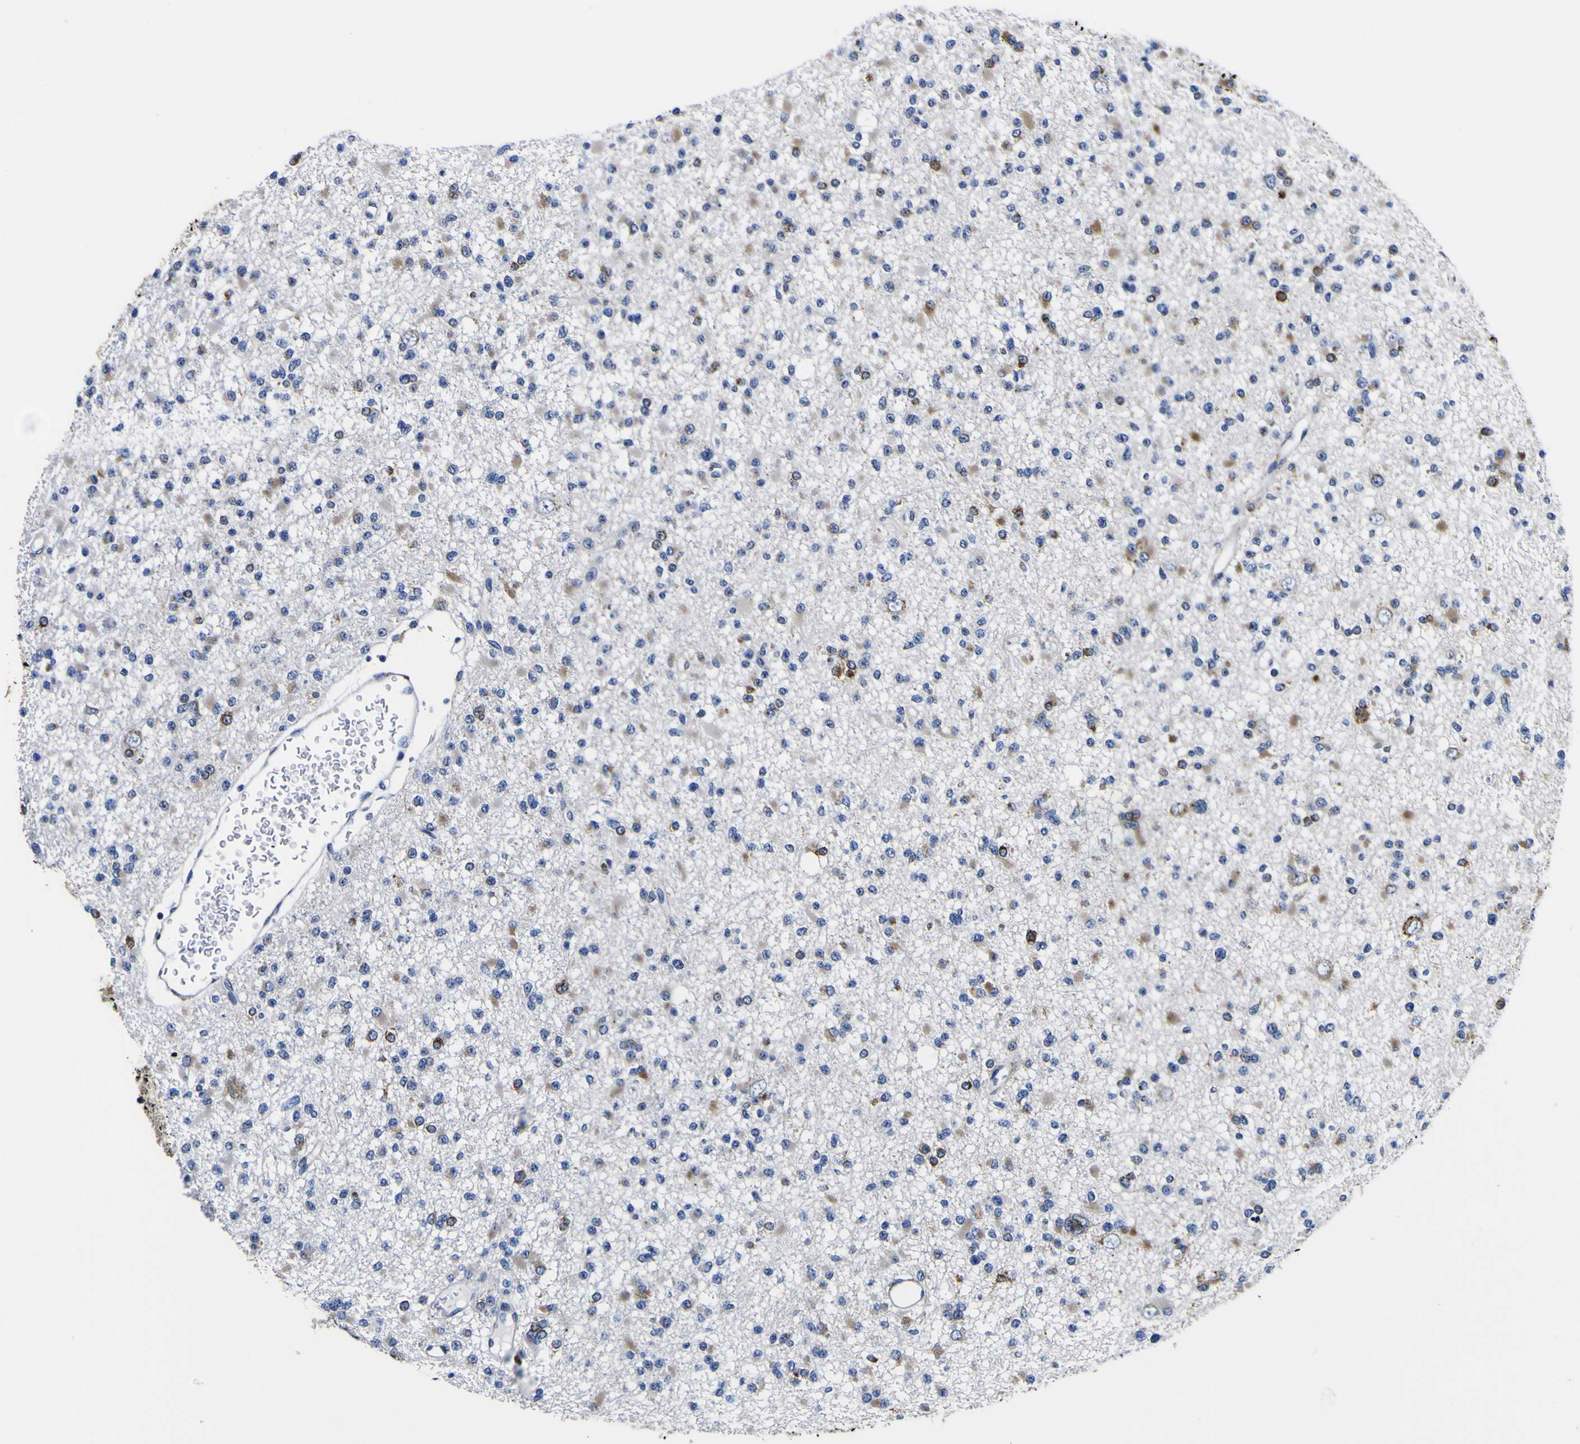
{"staining": {"intensity": "weak", "quantity": "<25%", "location": "cytoplasmic/membranous"}, "tissue": "glioma", "cell_type": "Tumor cells", "image_type": "cancer", "snomed": [{"axis": "morphology", "description": "Glioma, malignant, Low grade"}, {"axis": "topography", "description": "Brain"}], "caption": "The IHC histopathology image has no significant expression in tumor cells of malignant low-grade glioma tissue.", "gene": "SCD", "patient": {"sex": "female", "age": 22}}